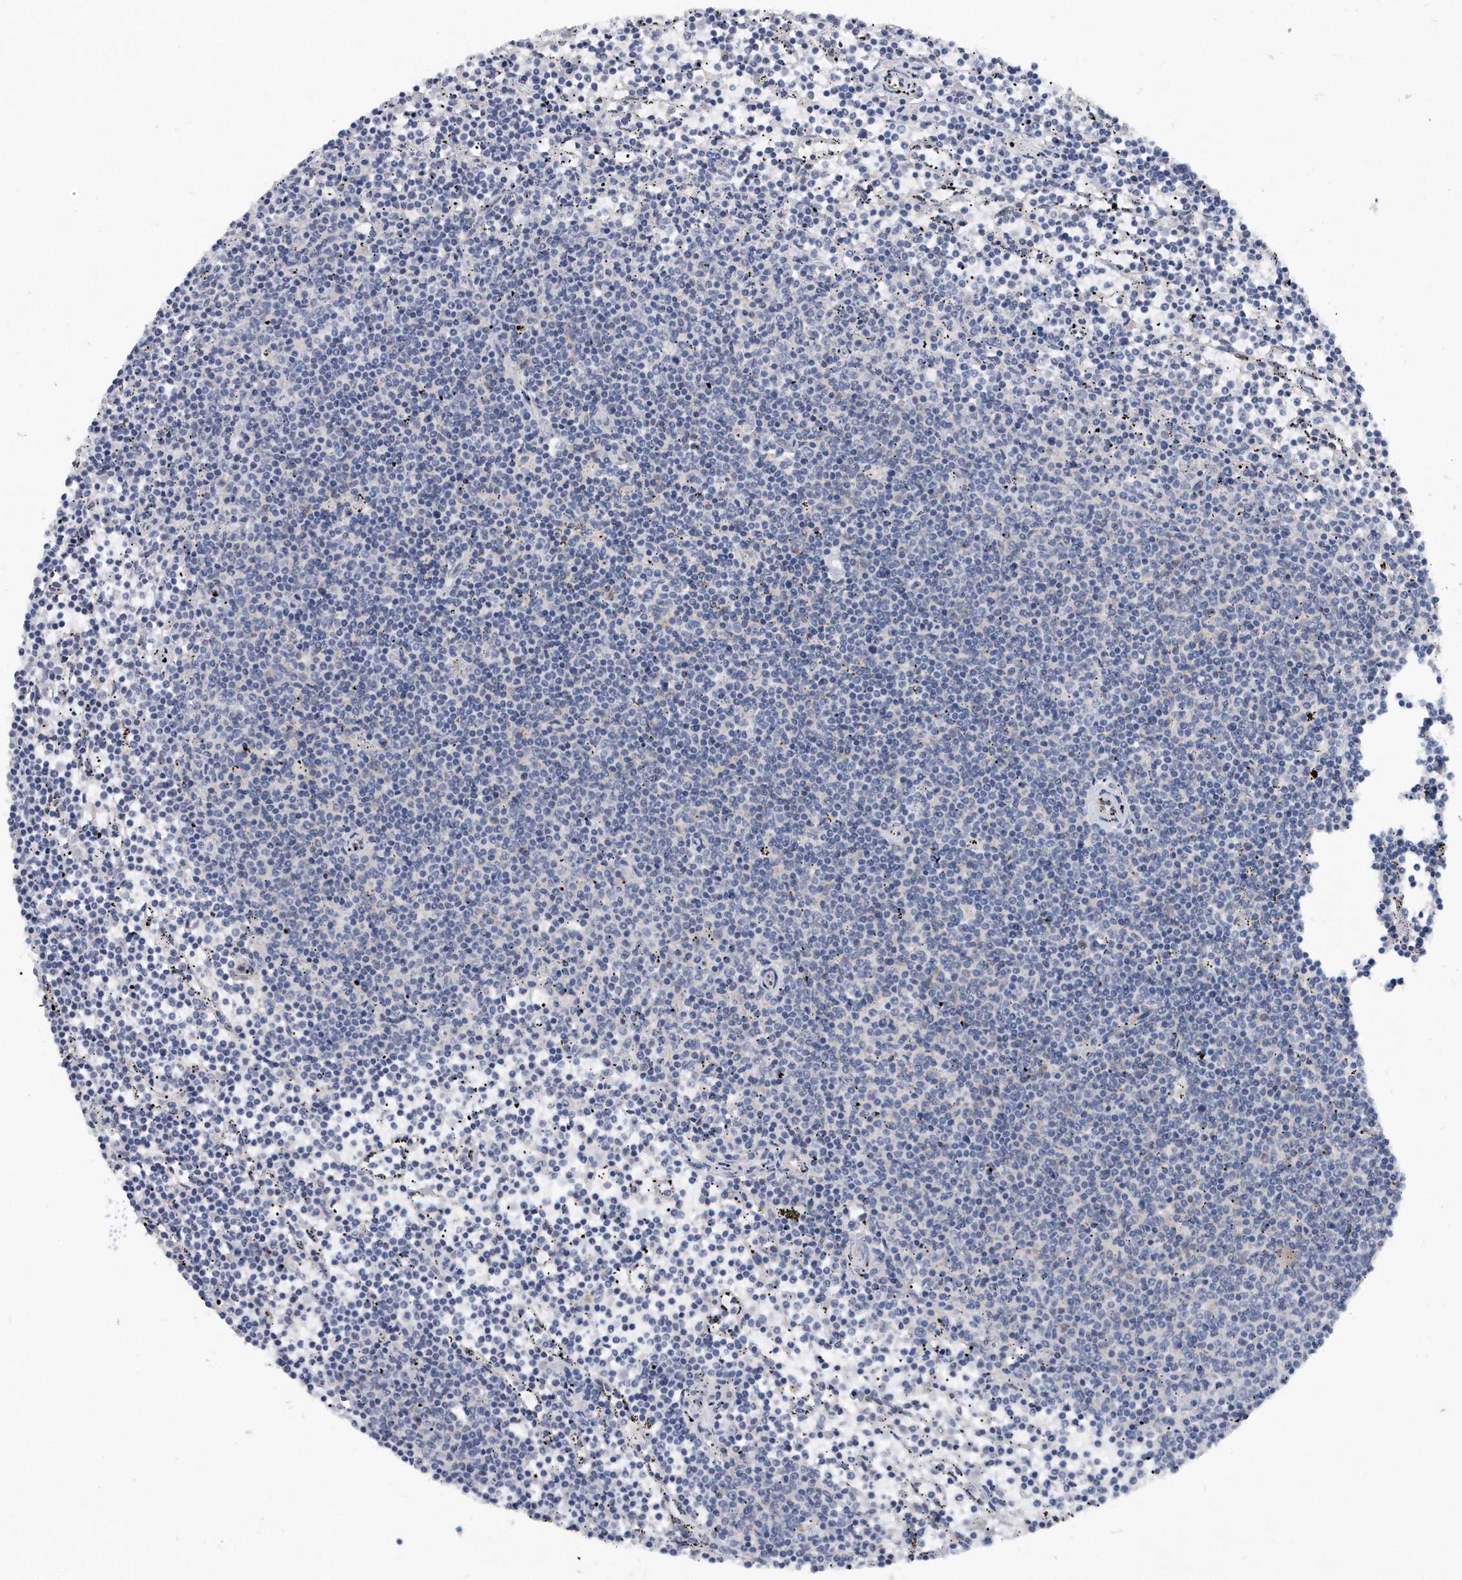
{"staining": {"intensity": "negative", "quantity": "none", "location": "none"}, "tissue": "lymphoma", "cell_type": "Tumor cells", "image_type": "cancer", "snomed": [{"axis": "morphology", "description": "Malignant lymphoma, non-Hodgkin's type, Low grade"}, {"axis": "topography", "description": "Spleen"}], "caption": "Tumor cells show no significant positivity in lymphoma.", "gene": "TP53INP1", "patient": {"sex": "female", "age": 50}}